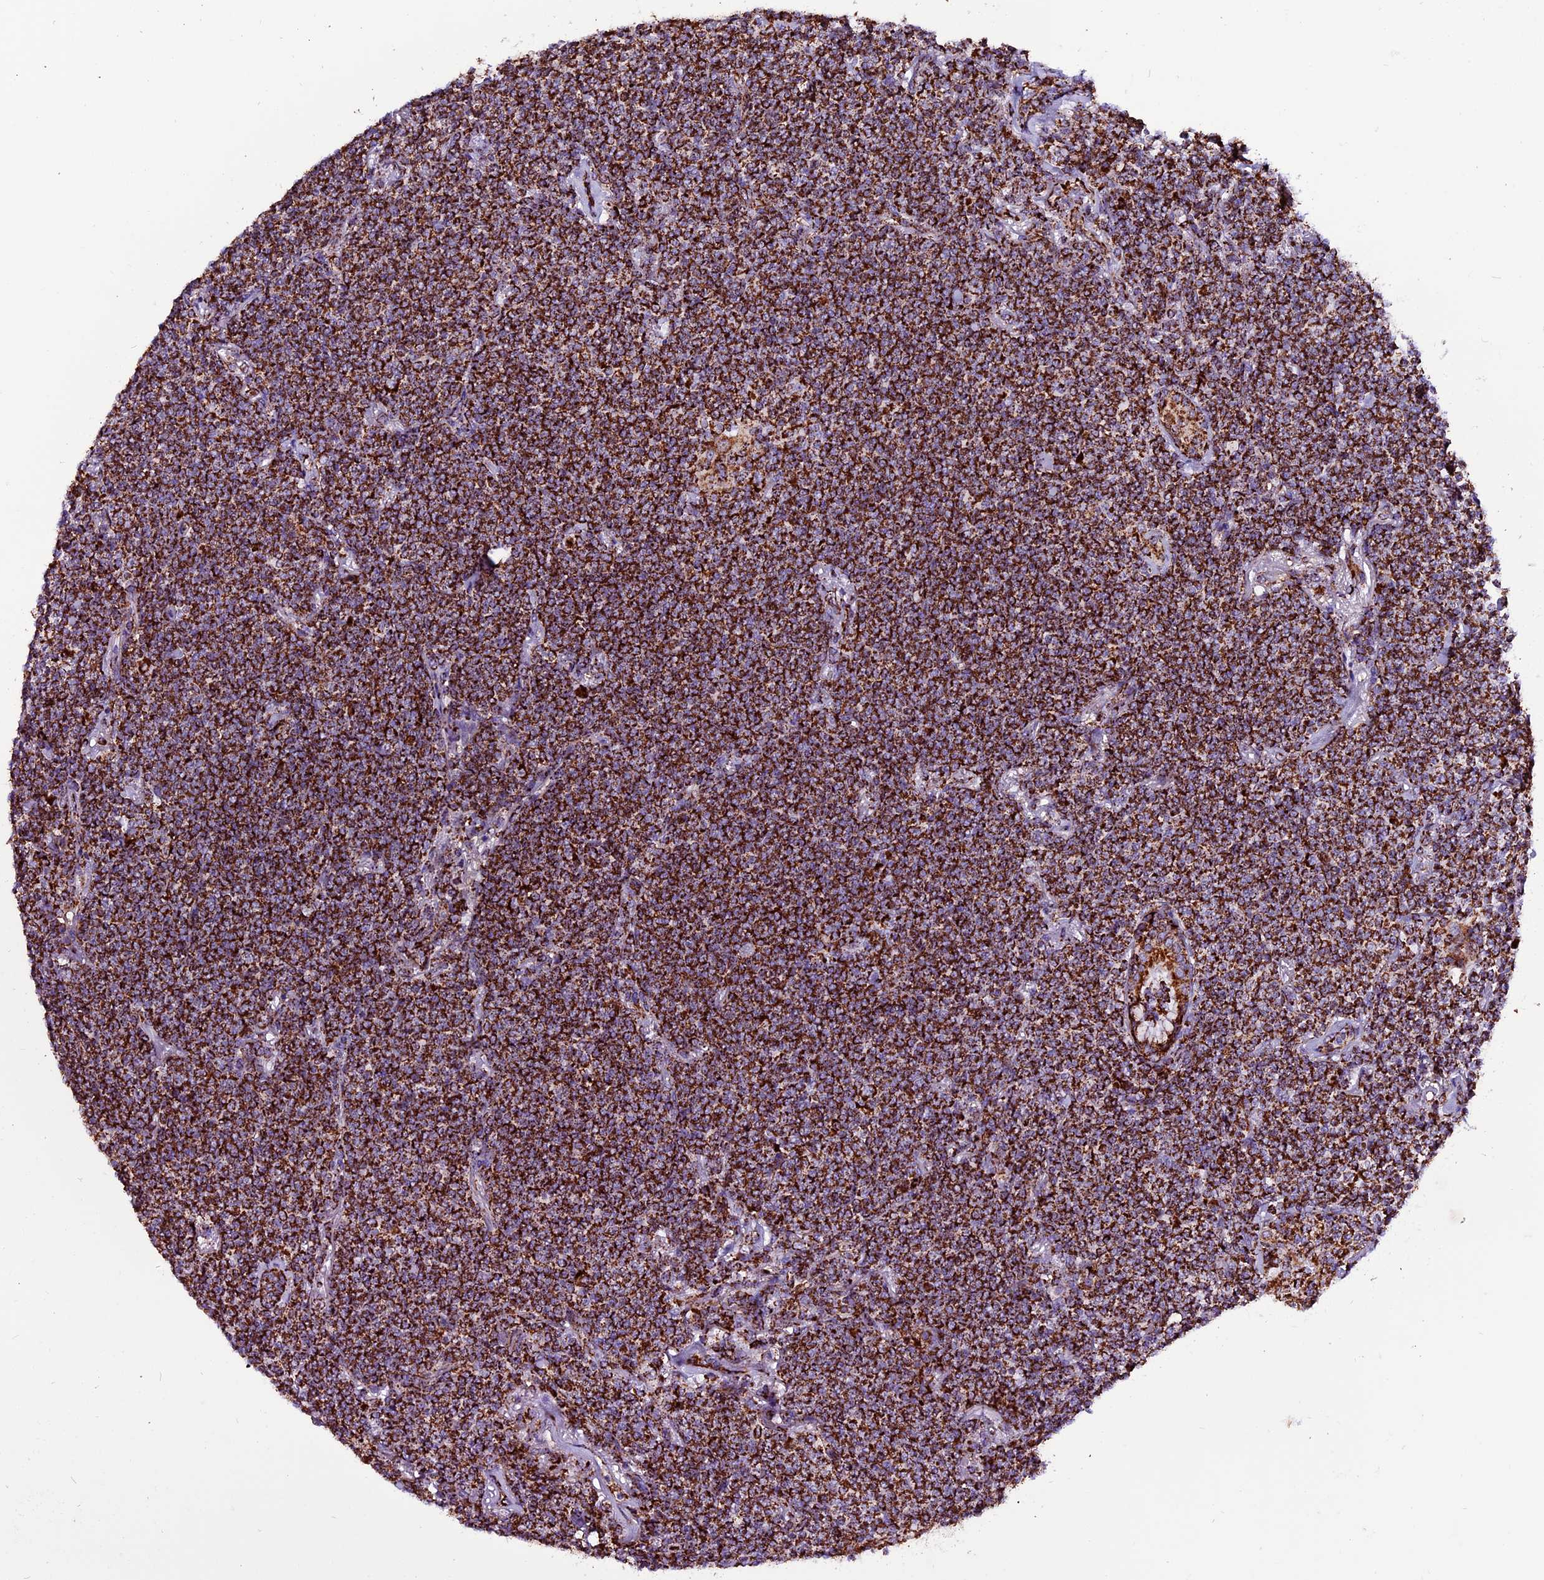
{"staining": {"intensity": "strong", "quantity": ">75%", "location": "cytoplasmic/membranous"}, "tissue": "lymphoma", "cell_type": "Tumor cells", "image_type": "cancer", "snomed": [{"axis": "morphology", "description": "Malignant lymphoma, non-Hodgkin's type, Low grade"}, {"axis": "topography", "description": "Lung"}], "caption": "Immunohistochemical staining of human lymphoma exhibits strong cytoplasmic/membranous protein staining in about >75% of tumor cells.", "gene": "CX3CL1", "patient": {"sex": "female", "age": 71}}